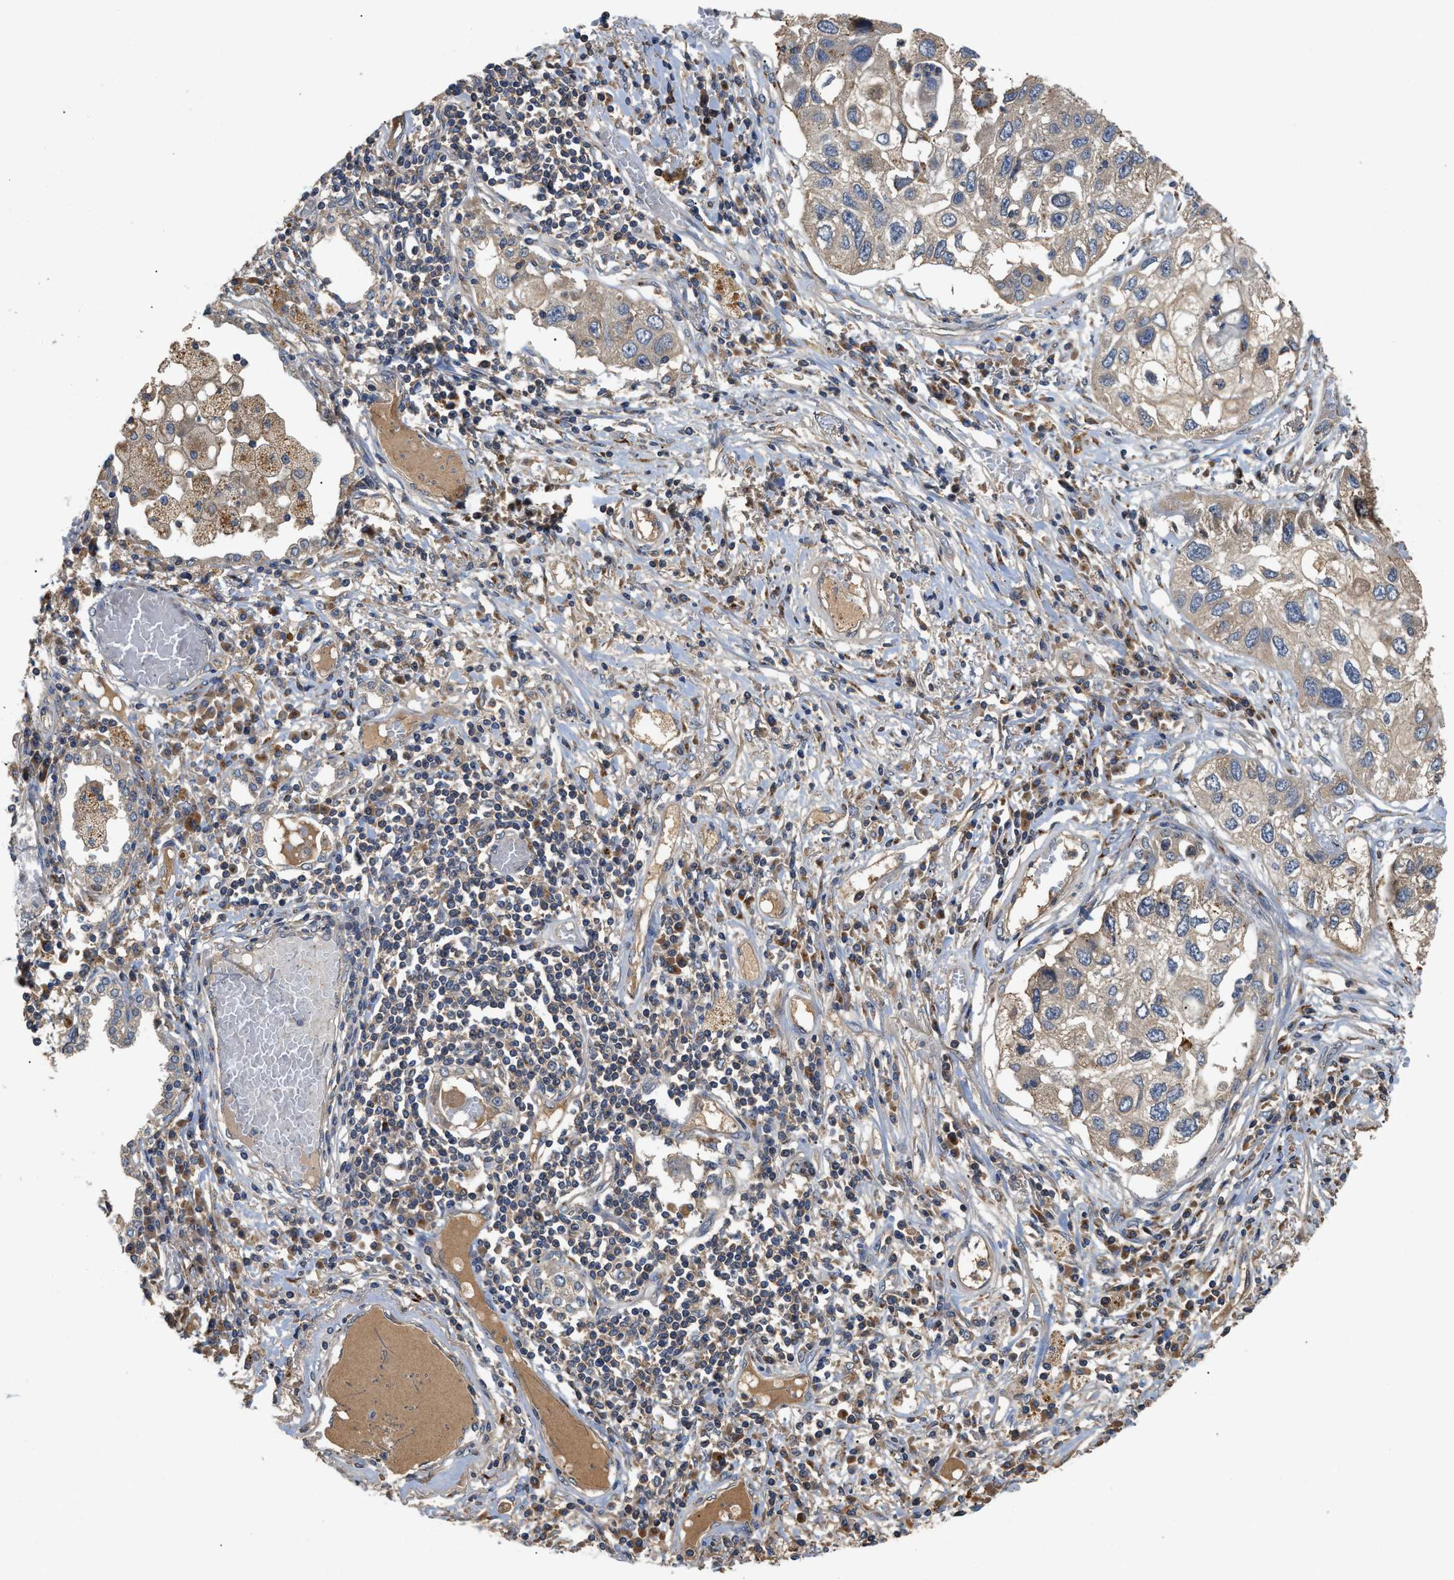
{"staining": {"intensity": "weak", "quantity": ">75%", "location": "cytoplasmic/membranous"}, "tissue": "lung cancer", "cell_type": "Tumor cells", "image_type": "cancer", "snomed": [{"axis": "morphology", "description": "Squamous cell carcinoma, NOS"}, {"axis": "topography", "description": "Lung"}], "caption": "Weak cytoplasmic/membranous positivity for a protein is identified in approximately >75% of tumor cells of squamous cell carcinoma (lung) using immunohistochemistry (IHC).", "gene": "SIK2", "patient": {"sex": "male", "age": 71}}